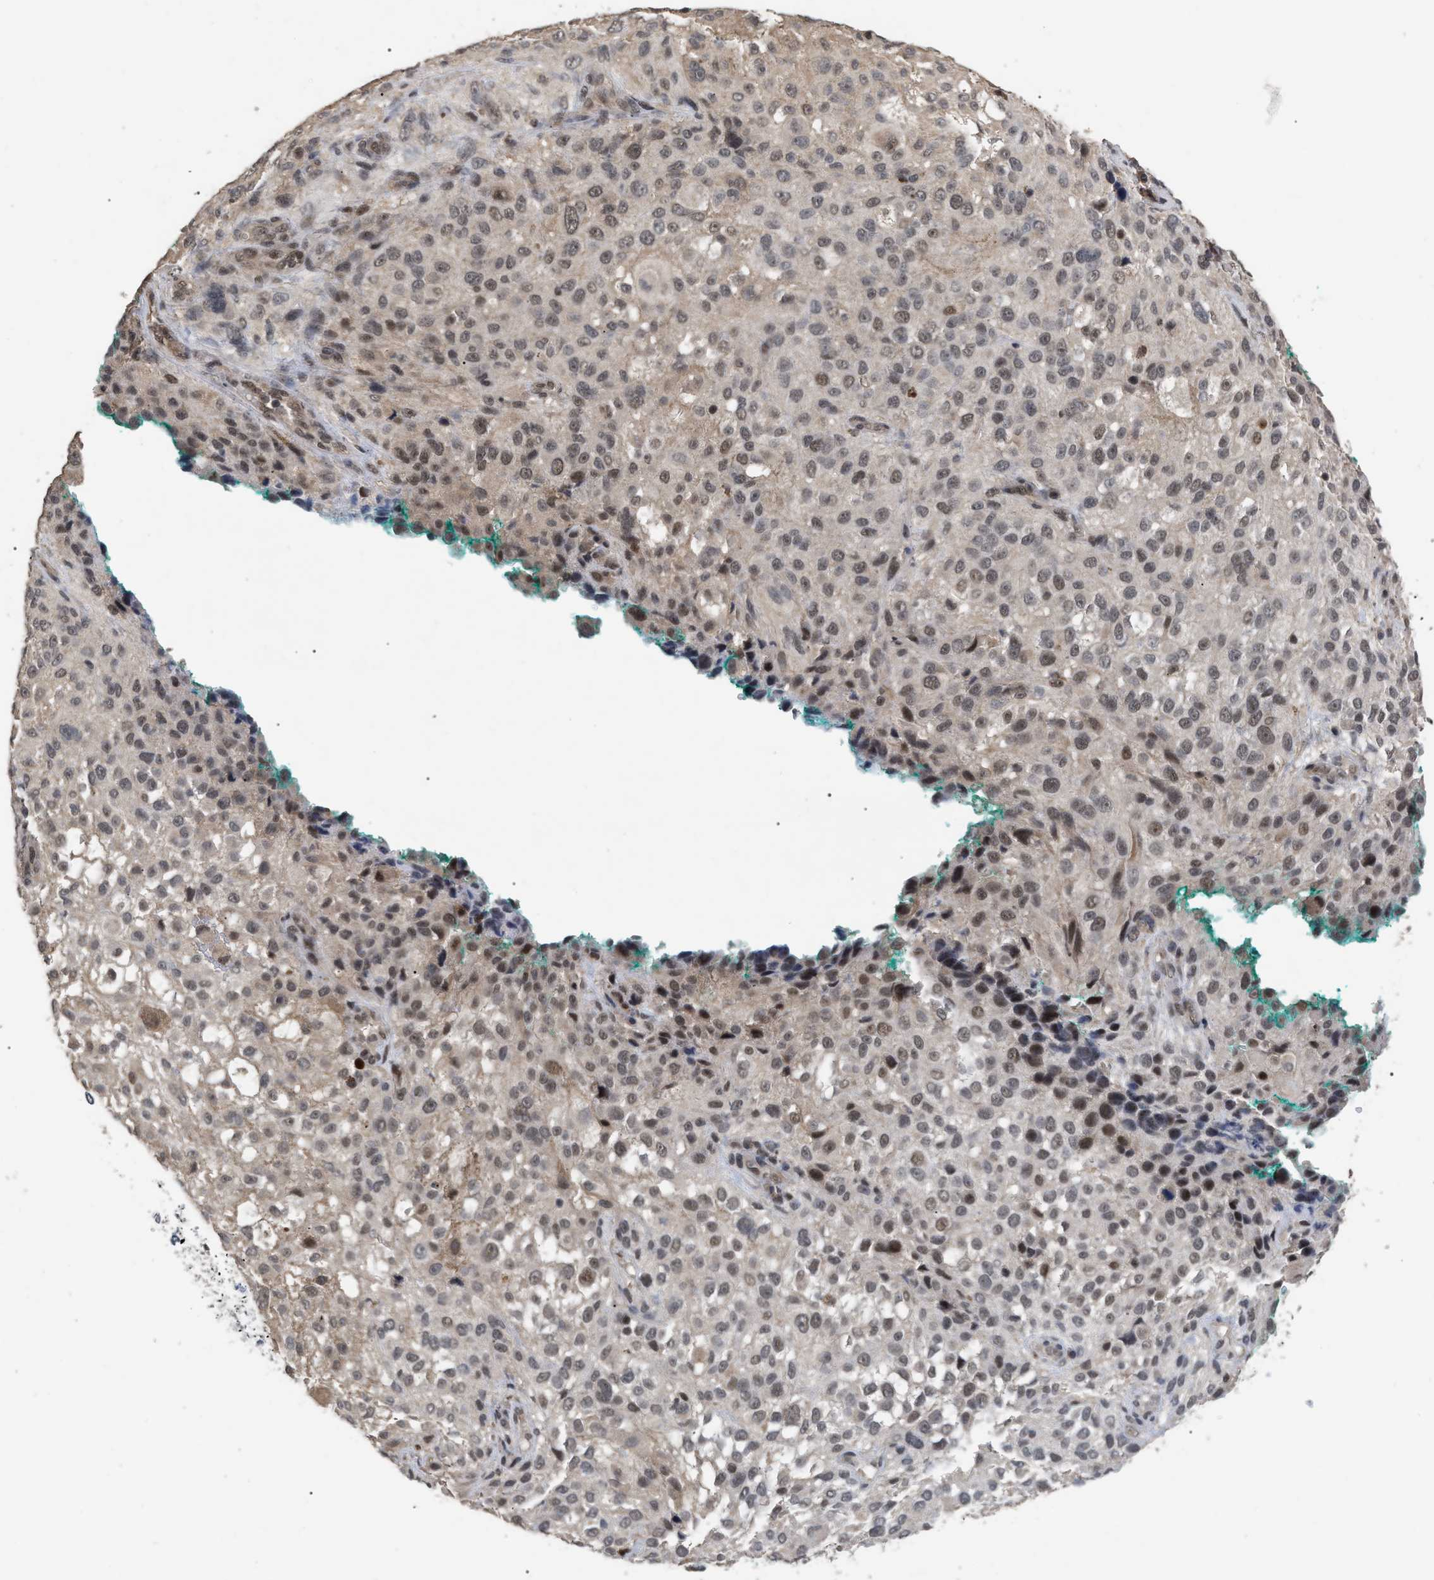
{"staining": {"intensity": "strong", "quantity": ">75%", "location": "nuclear"}, "tissue": "melanoma", "cell_type": "Tumor cells", "image_type": "cancer", "snomed": [{"axis": "morphology", "description": "Necrosis, NOS"}, {"axis": "morphology", "description": "Malignant melanoma, NOS"}, {"axis": "topography", "description": "Skin"}], "caption": "Immunohistochemical staining of melanoma exhibits high levels of strong nuclear staining in about >75% of tumor cells. (DAB IHC, brown staining for protein, blue staining for nuclei).", "gene": "JAZF1", "patient": {"sex": "female", "age": 87}}